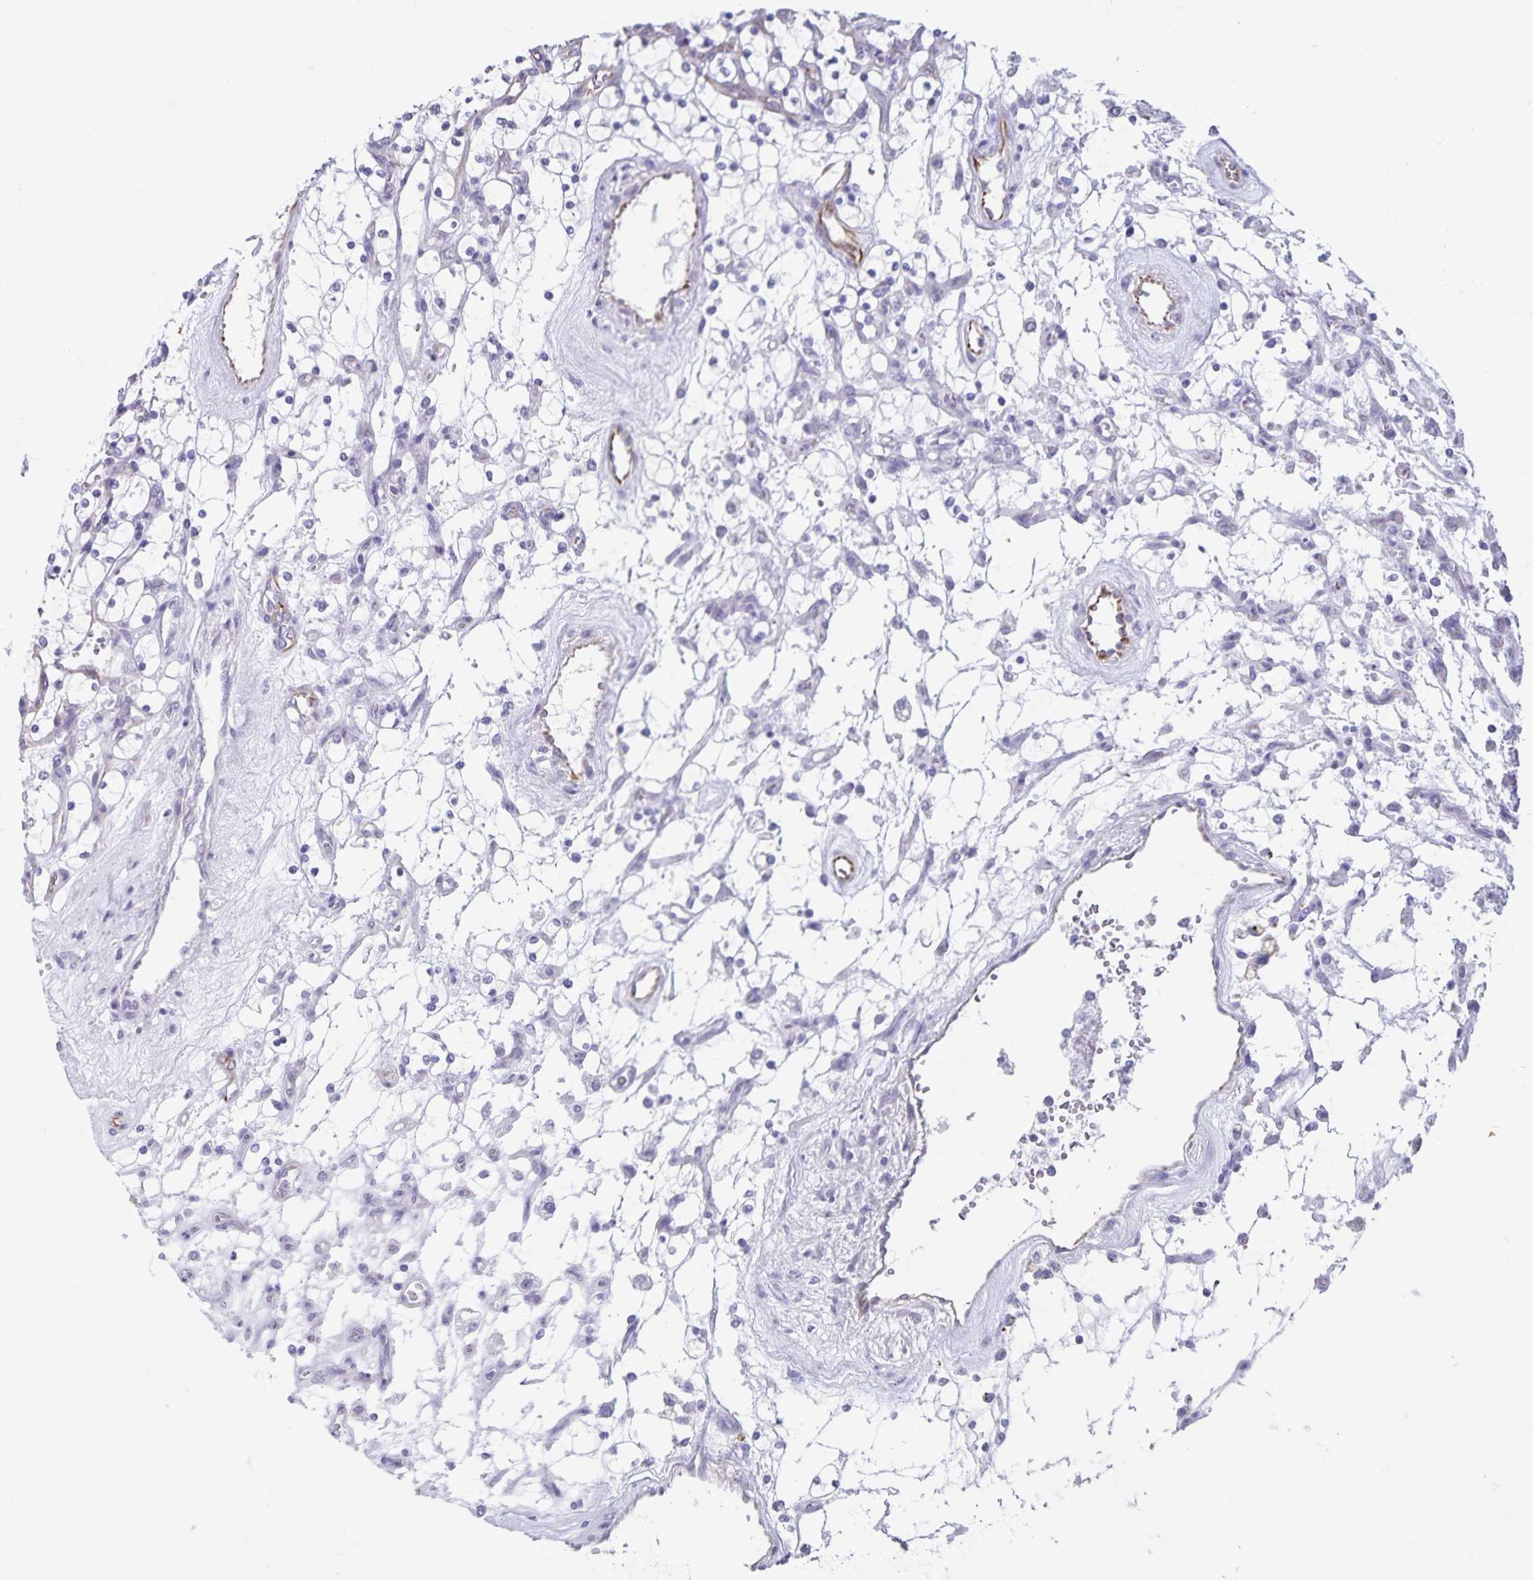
{"staining": {"intensity": "negative", "quantity": "none", "location": "none"}, "tissue": "renal cancer", "cell_type": "Tumor cells", "image_type": "cancer", "snomed": [{"axis": "morphology", "description": "Adenocarcinoma, NOS"}, {"axis": "topography", "description": "Kidney"}], "caption": "IHC histopathology image of renal cancer stained for a protein (brown), which displays no staining in tumor cells.", "gene": "SYNM", "patient": {"sex": "female", "age": 69}}